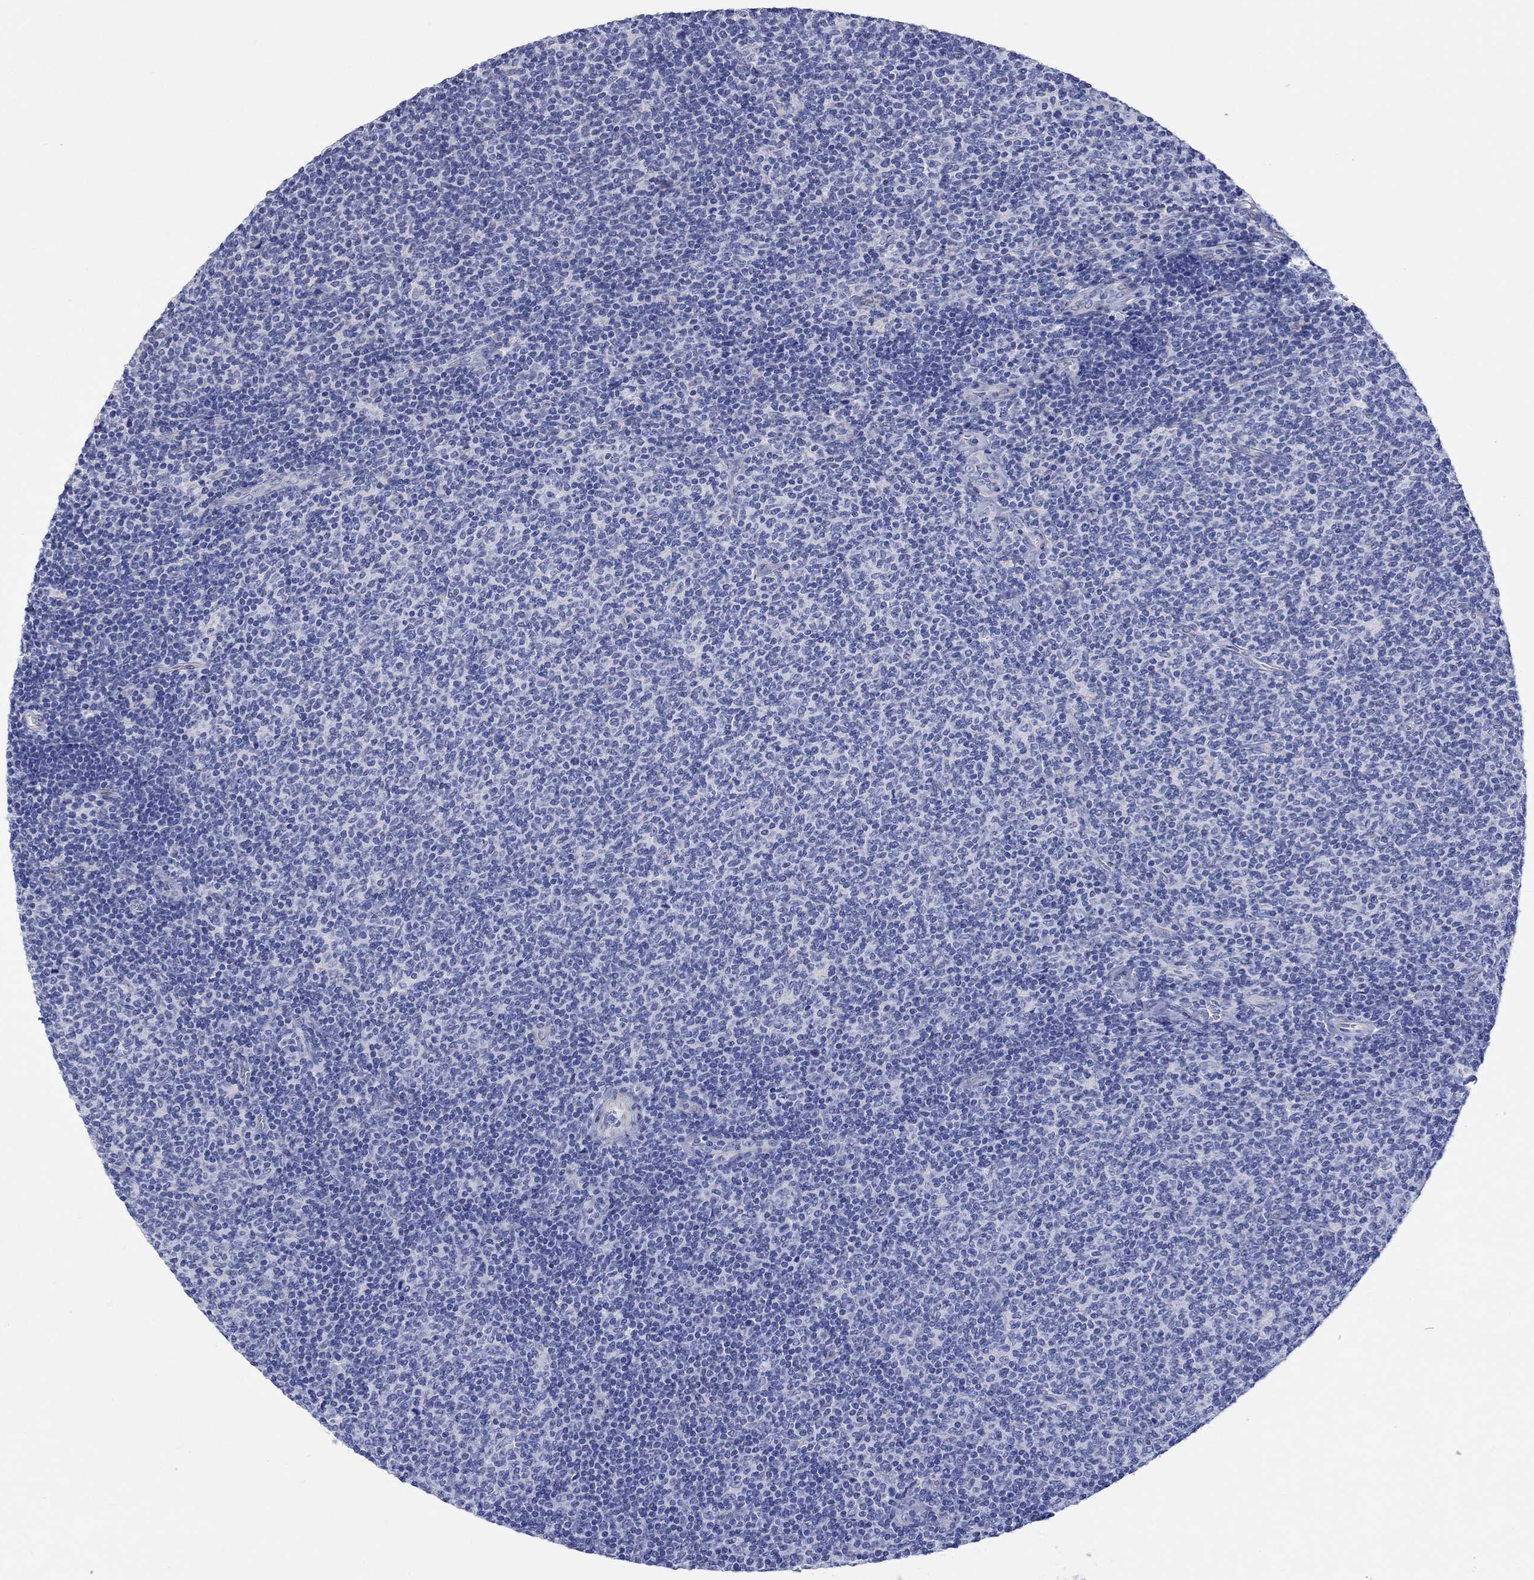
{"staining": {"intensity": "negative", "quantity": "none", "location": "none"}, "tissue": "lymphoma", "cell_type": "Tumor cells", "image_type": "cancer", "snomed": [{"axis": "morphology", "description": "Malignant lymphoma, non-Hodgkin's type, Low grade"}, {"axis": "topography", "description": "Lymph node"}], "caption": "Immunohistochemistry (IHC) photomicrograph of neoplastic tissue: human lymphoma stained with DAB (3,3'-diaminobenzidine) reveals no significant protein staining in tumor cells.", "gene": "HARBI1", "patient": {"sex": "male", "age": 52}}